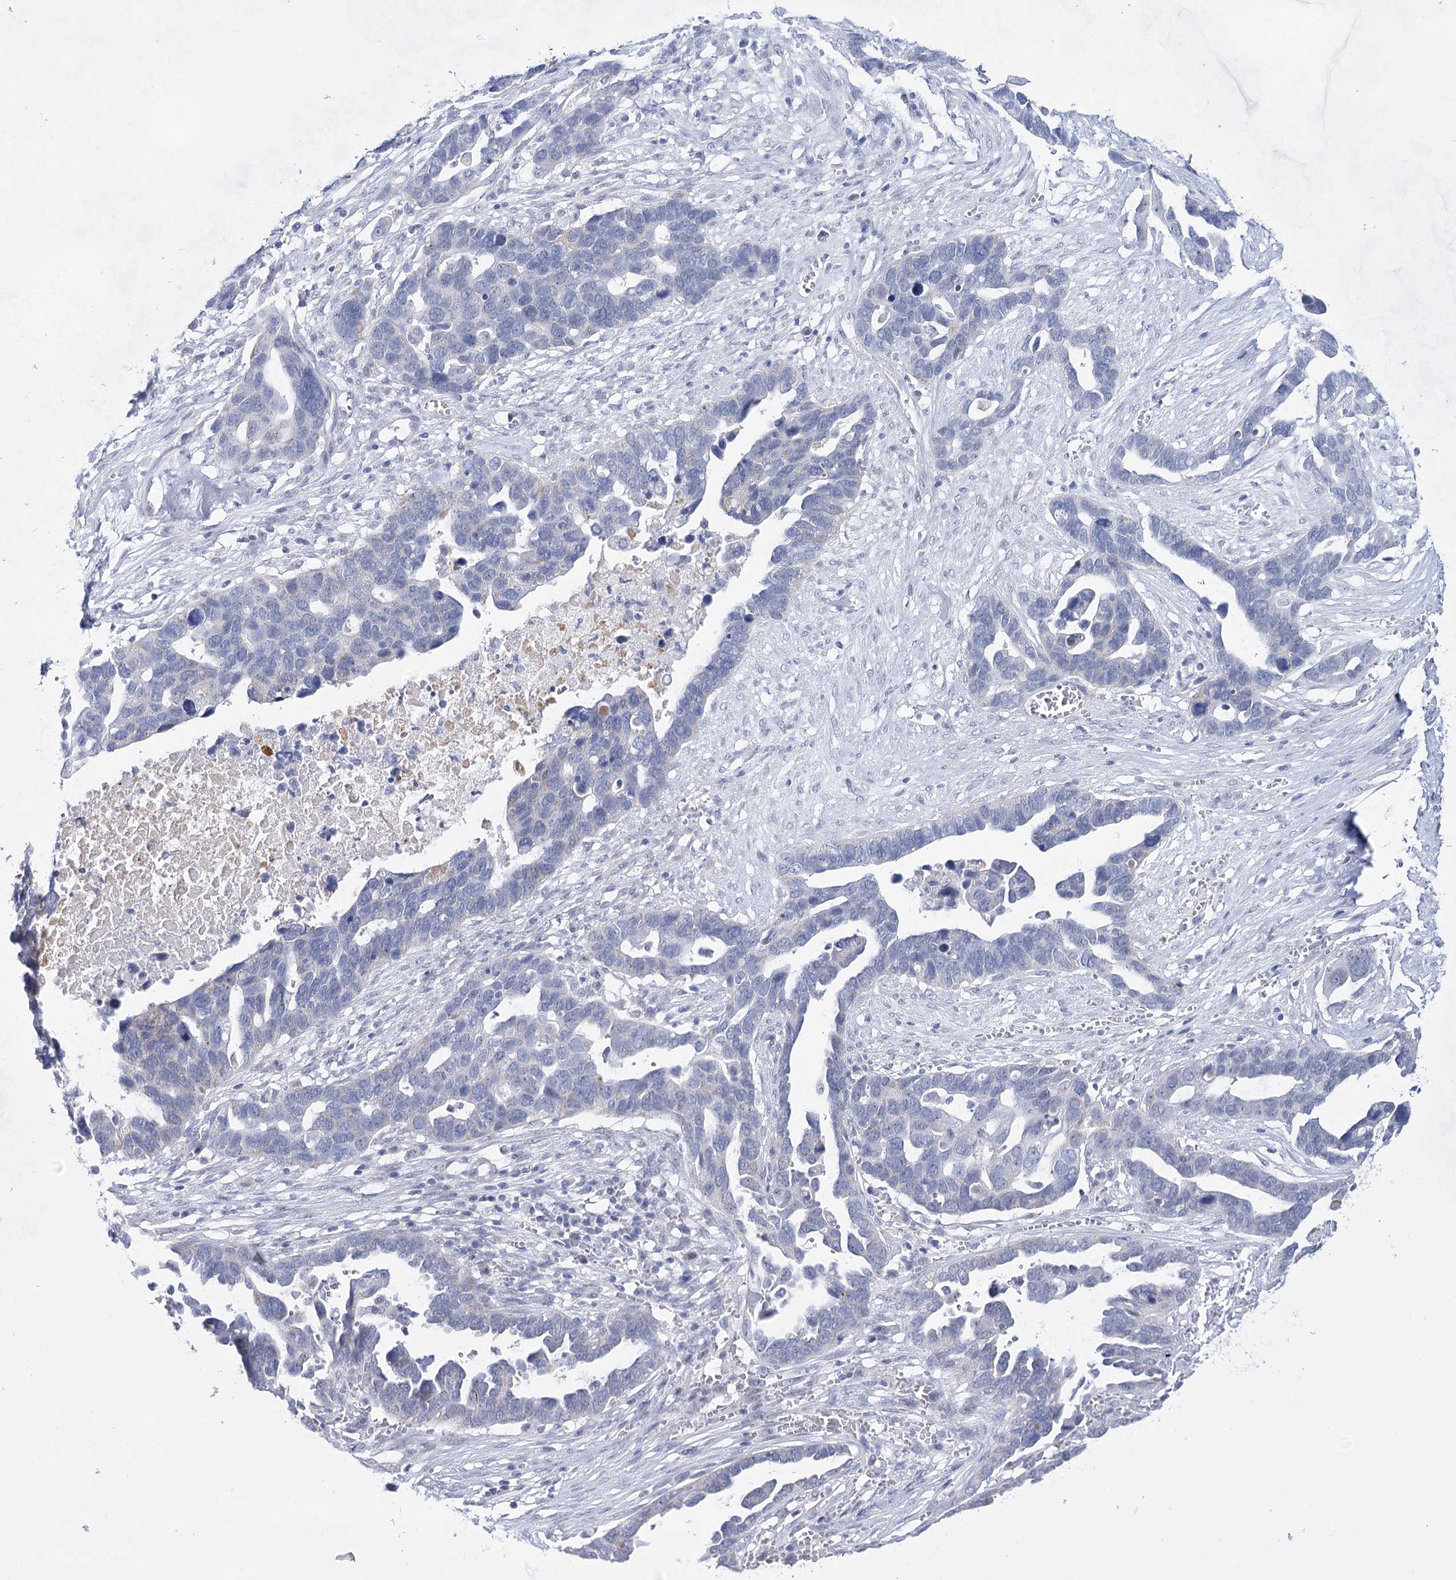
{"staining": {"intensity": "negative", "quantity": "none", "location": "none"}, "tissue": "ovarian cancer", "cell_type": "Tumor cells", "image_type": "cancer", "snomed": [{"axis": "morphology", "description": "Cystadenocarcinoma, serous, NOS"}, {"axis": "topography", "description": "Ovary"}], "caption": "An immunohistochemistry (IHC) image of serous cystadenocarcinoma (ovarian) is shown. There is no staining in tumor cells of serous cystadenocarcinoma (ovarian).", "gene": "BPHL", "patient": {"sex": "female", "age": 54}}